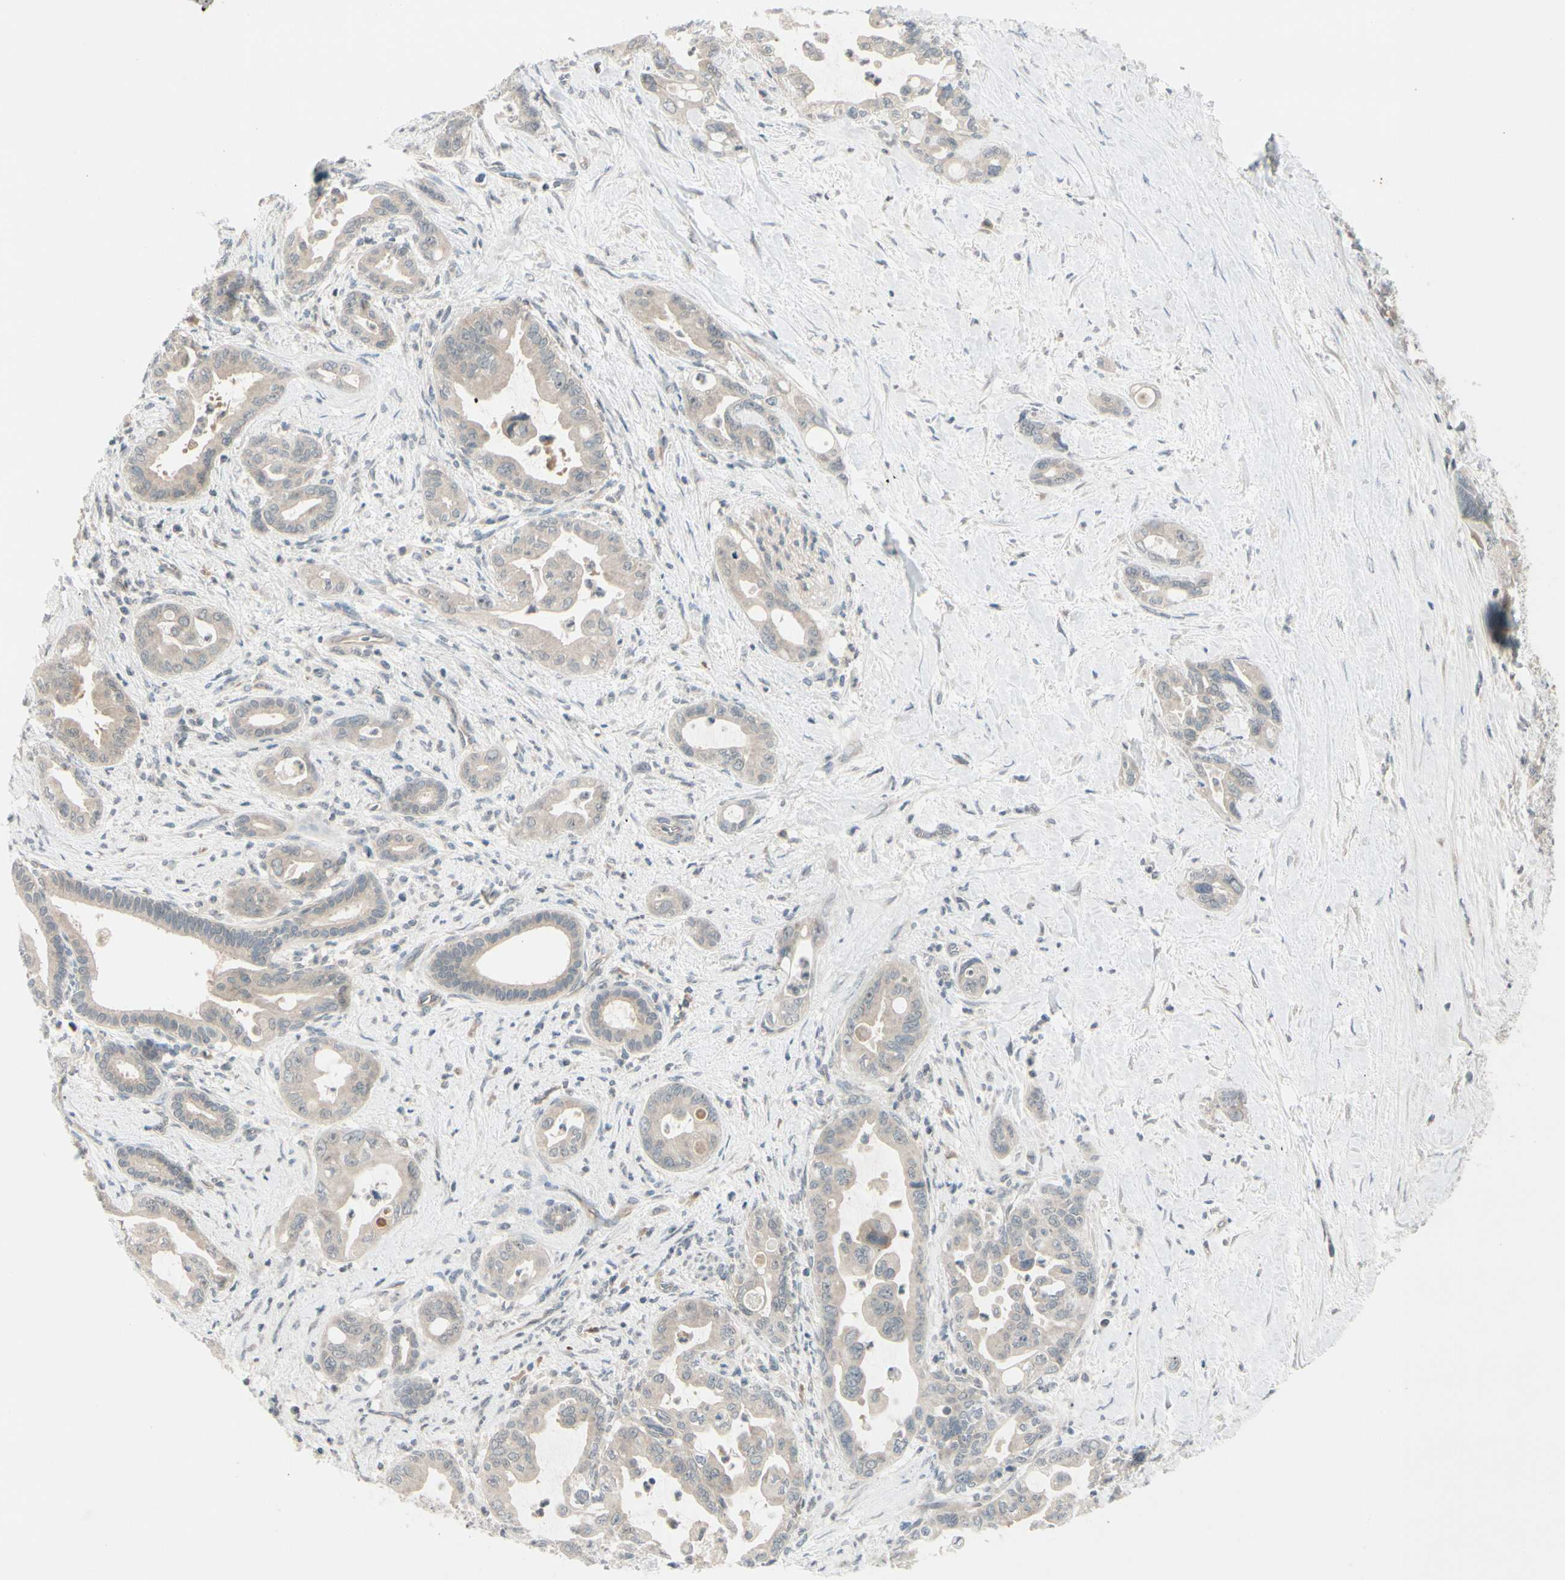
{"staining": {"intensity": "weak", "quantity": ">75%", "location": "cytoplasmic/membranous"}, "tissue": "pancreatic cancer", "cell_type": "Tumor cells", "image_type": "cancer", "snomed": [{"axis": "morphology", "description": "Adenocarcinoma, NOS"}, {"axis": "topography", "description": "Pancreas"}], "caption": "Approximately >75% of tumor cells in pancreatic adenocarcinoma display weak cytoplasmic/membranous protein positivity as visualized by brown immunohistochemical staining.", "gene": "FGF10", "patient": {"sex": "male", "age": 70}}